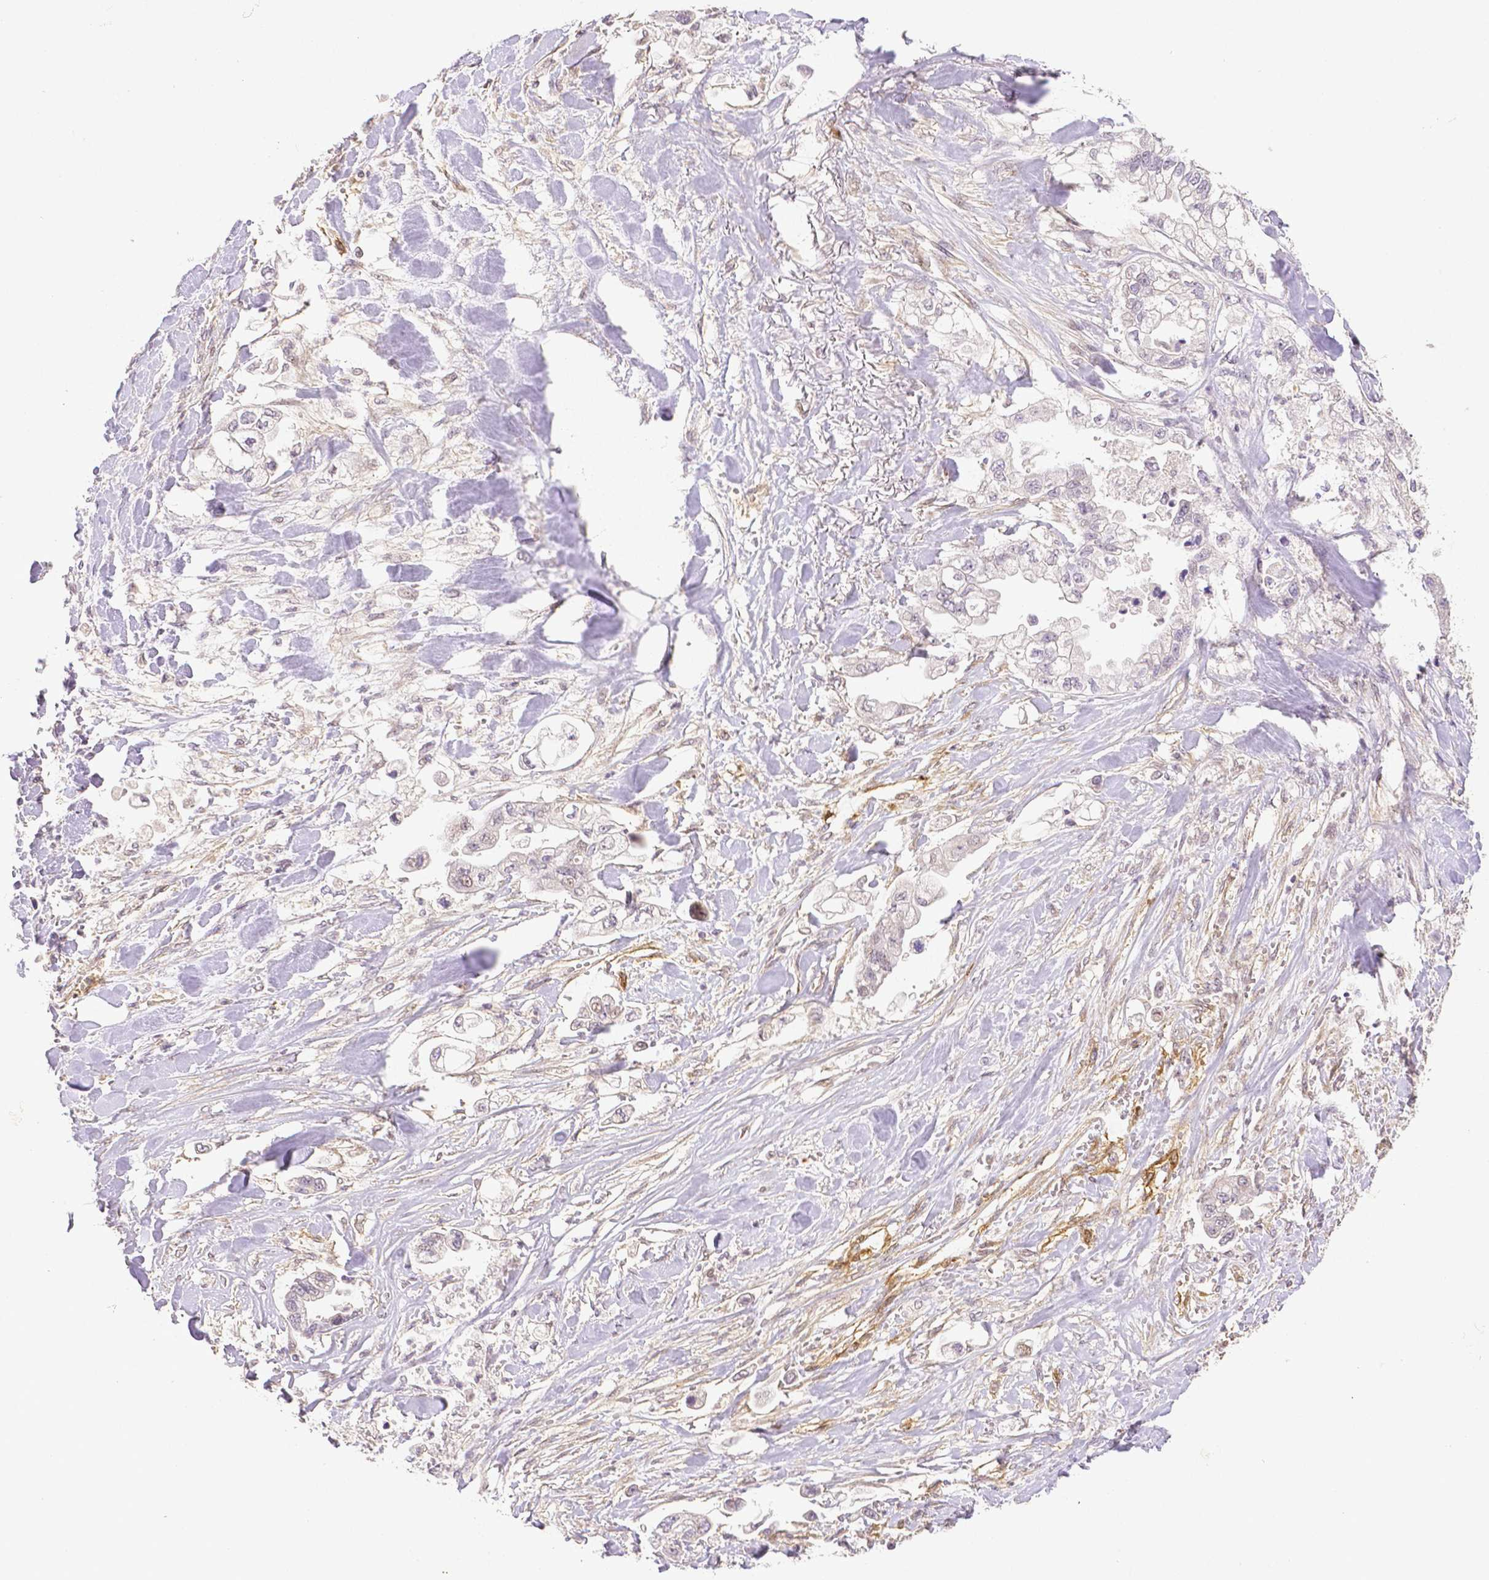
{"staining": {"intensity": "negative", "quantity": "none", "location": "none"}, "tissue": "stomach cancer", "cell_type": "Tumor cells", "image_type": "cancer", "snomed": [{"axis": "morphology", "description": "Adenocarcinoma, NOS"}, {"axis": "topography", "description": "Stomach"}], "caption": "Adenocarcinoma (stomach) was stained to show a protein in brown. There is no significant expression in tumor cells.", "gene": "THY1", "patient": {"sex": "male", "age": 62}}